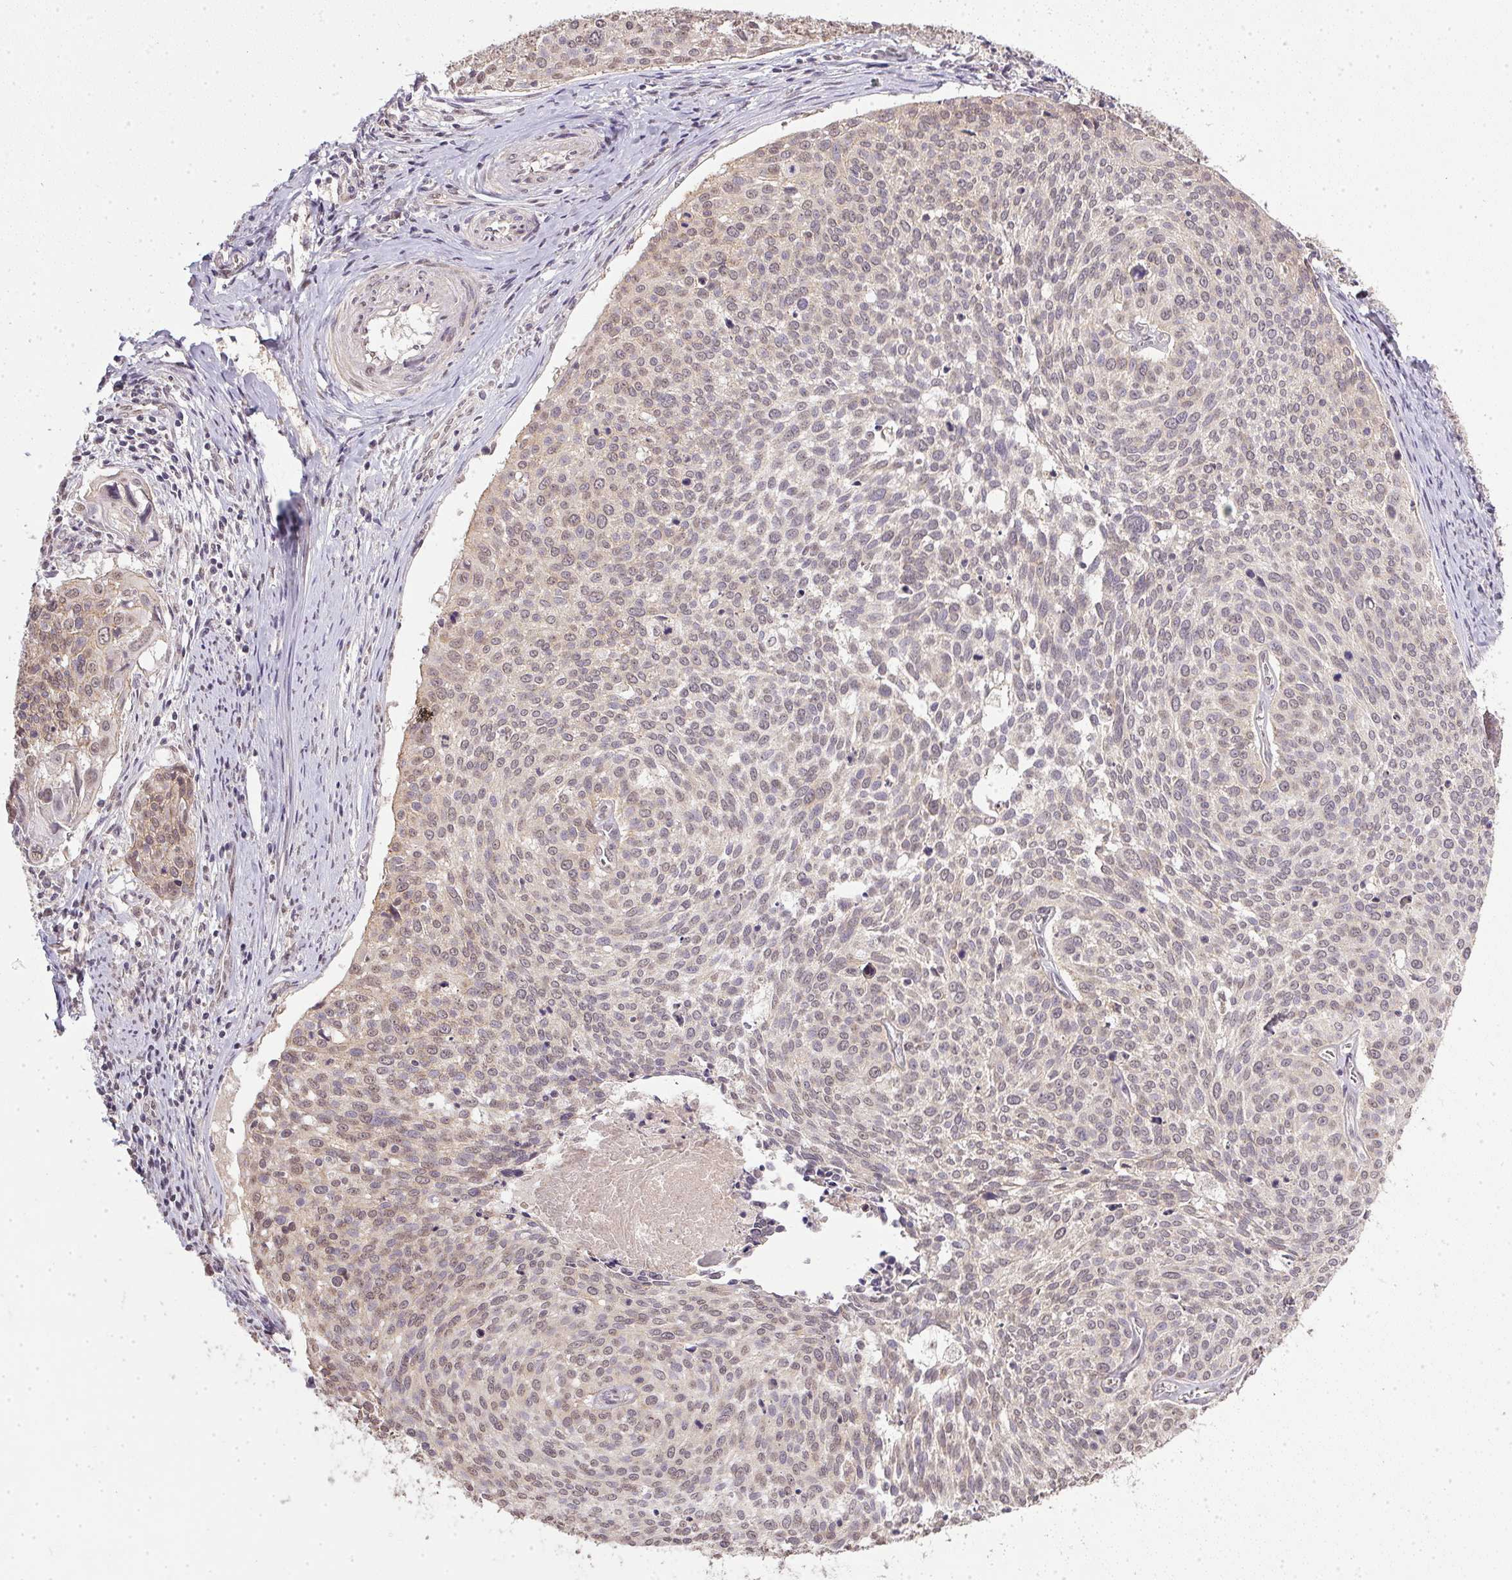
{"staining": {"intensity": "weak", "quantity": "<25%", "location": "cytoplasmic/membranous"}, "tissue": "cervical cancer", "cell_type": "Tumor cells", "image_type": "cancer", "snomed": [{"axis": "morphology", "description": "Squamous cell carcinoma, NOS"}, {"axis": "topography", "description": "Cervix"}], "caption": "Tumor cells are negative for brown protein staining in squamous cell carcinoma (cervical). Brightfield microscopy of immunohistochemistry stained with DAB (brown) and hematoxylin (blue), captured at high magnification.", "gene": "PPP4R4", "patient": {"sex": "female", "age": 39}}